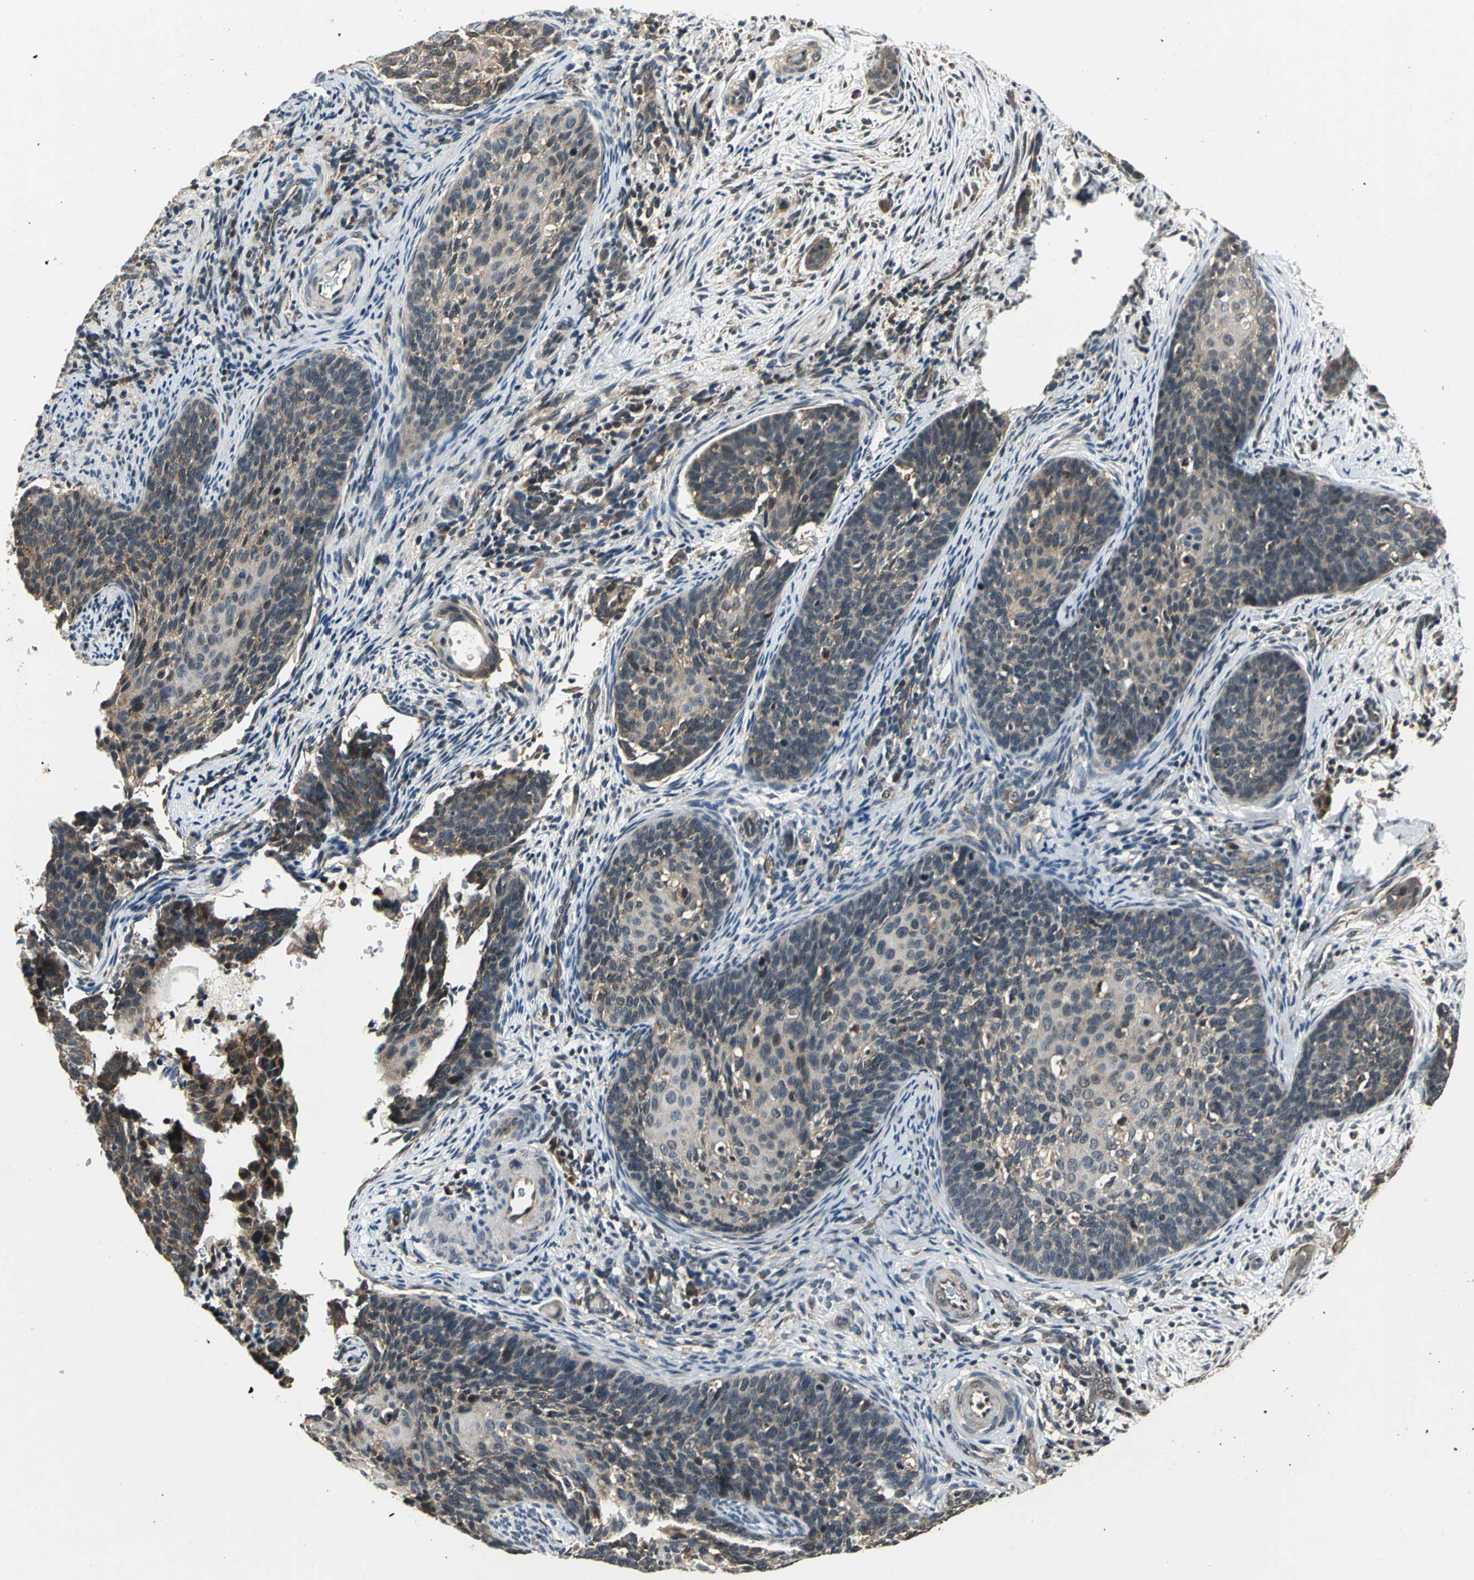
{"staining": {"intensity": "weak", "quantity": "25%-75%", "location": "cytoplasmic/membranous"}, "tissue": "cervical cancer", "cell_type": "Tumor cells", "image_type": "cancer", "snomed": [{"axis": "morphology", "description": "Squamous cell carcinoma, NOS"}, {"axis": "topography", "description": "Cervix"}], "caption": "Human cervical cancer (squamous cell carcinoma) stained with a protein marker demonstrates weak staining in tumor cells.", "gene": "EIF2B2", "patient": {"sex": "female", "age": 33}}